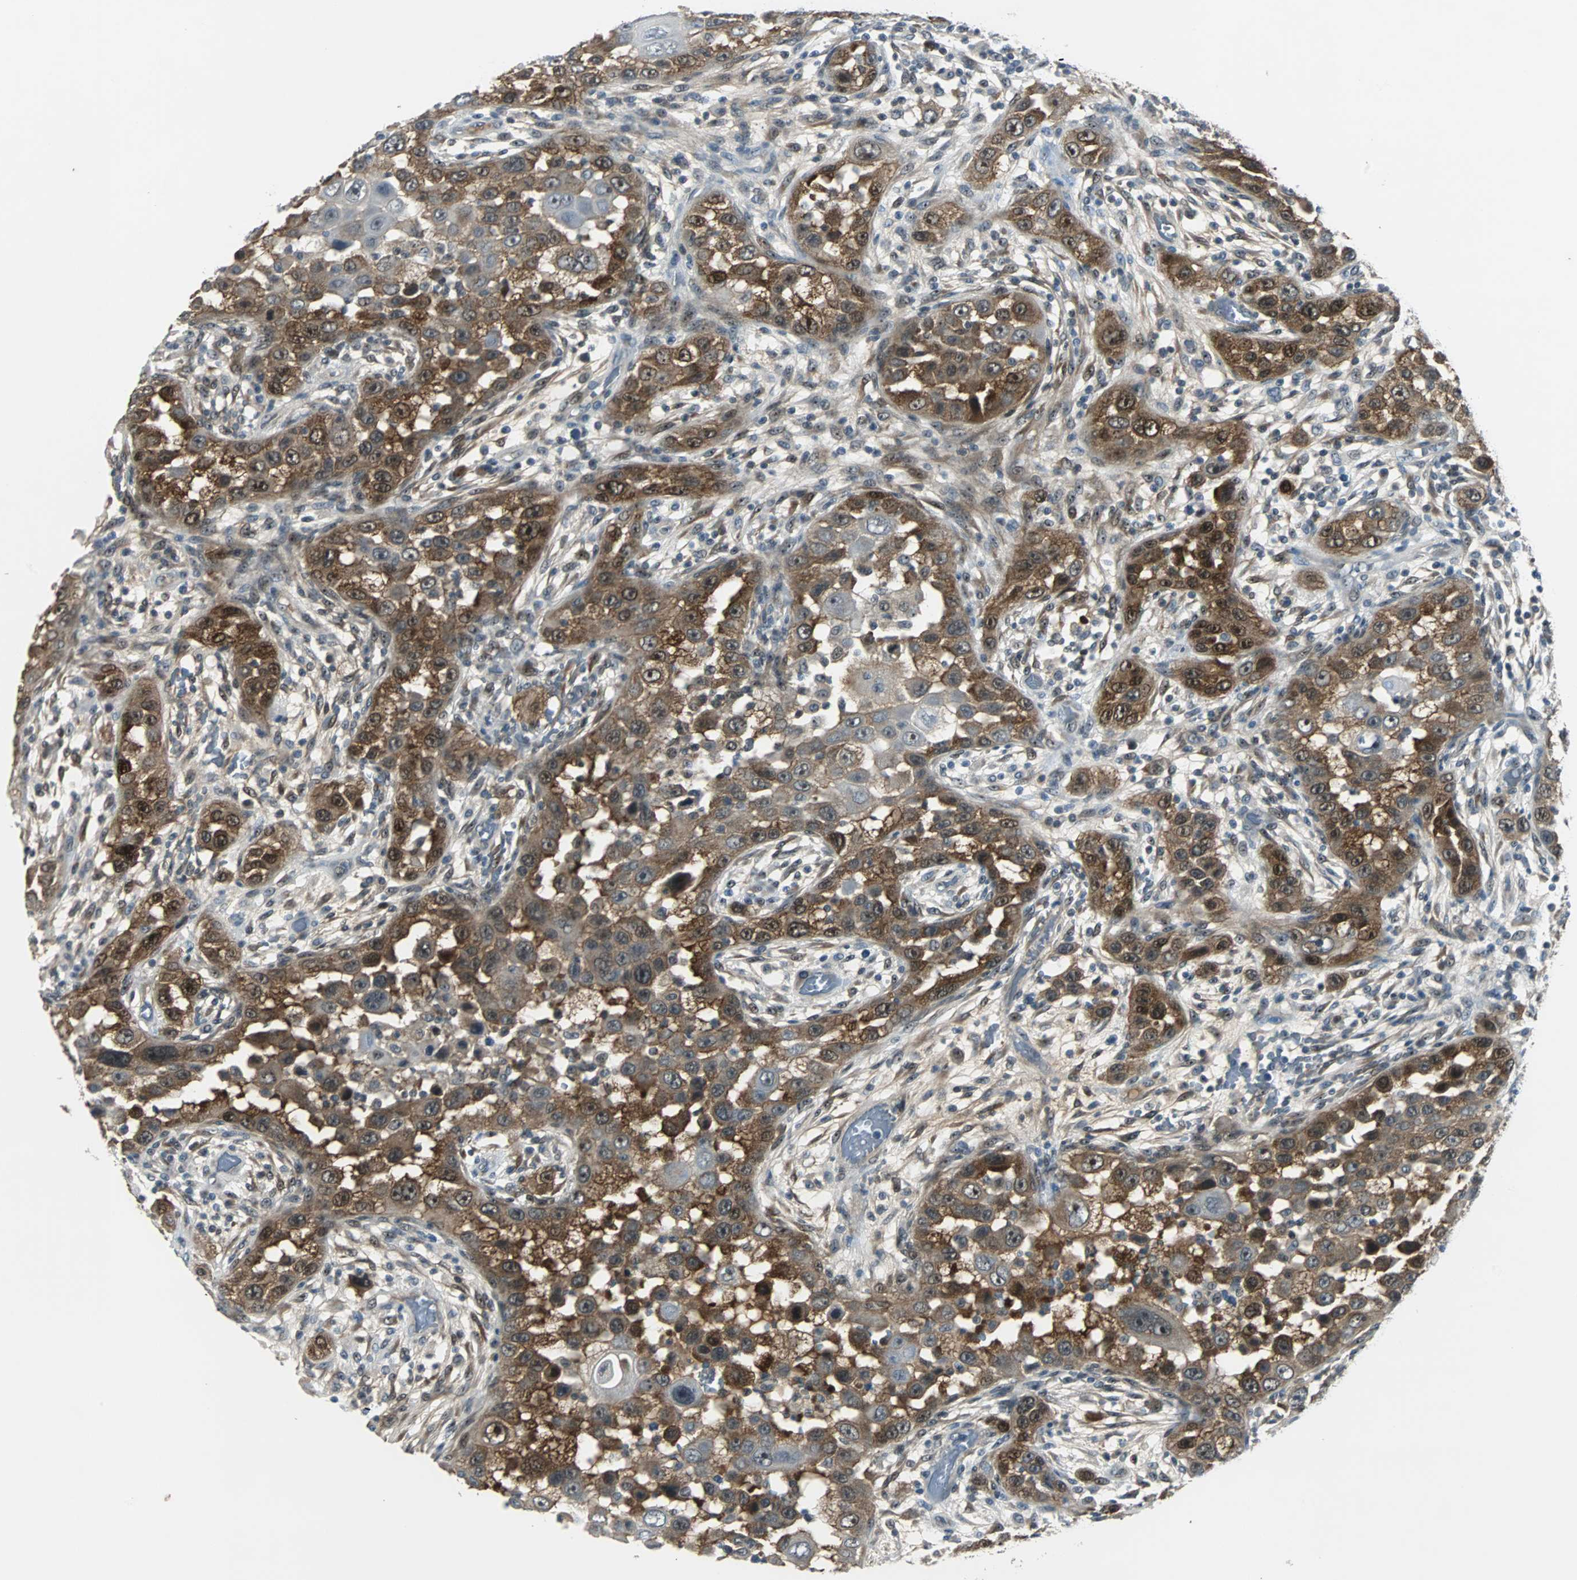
{"staining": {"intensity": "strong", "quantity": ">75%", "location": "cytoplasmic/membranous,nuclear"}, "tissue": "head and neck cancer", "cell_type": "Tumor cells", "image_type": "cancer", "snomed": [{"axis": "morphology", "description": "Carcinoma, NOS"}, {"axis": "topography", "description": "Head-Neck"}], "caption": "Immunohistochemical staining of head and neck cancer (carcinoma) exhibits strong cytoplasmic/membranous and nuclear protein positivity in about >75% of tumor cells. (brown staining indicates protein expression, while blue staining denotes nuclei).", "gene": "FHL2", "patient": {"sex": "male", "age": 87}}